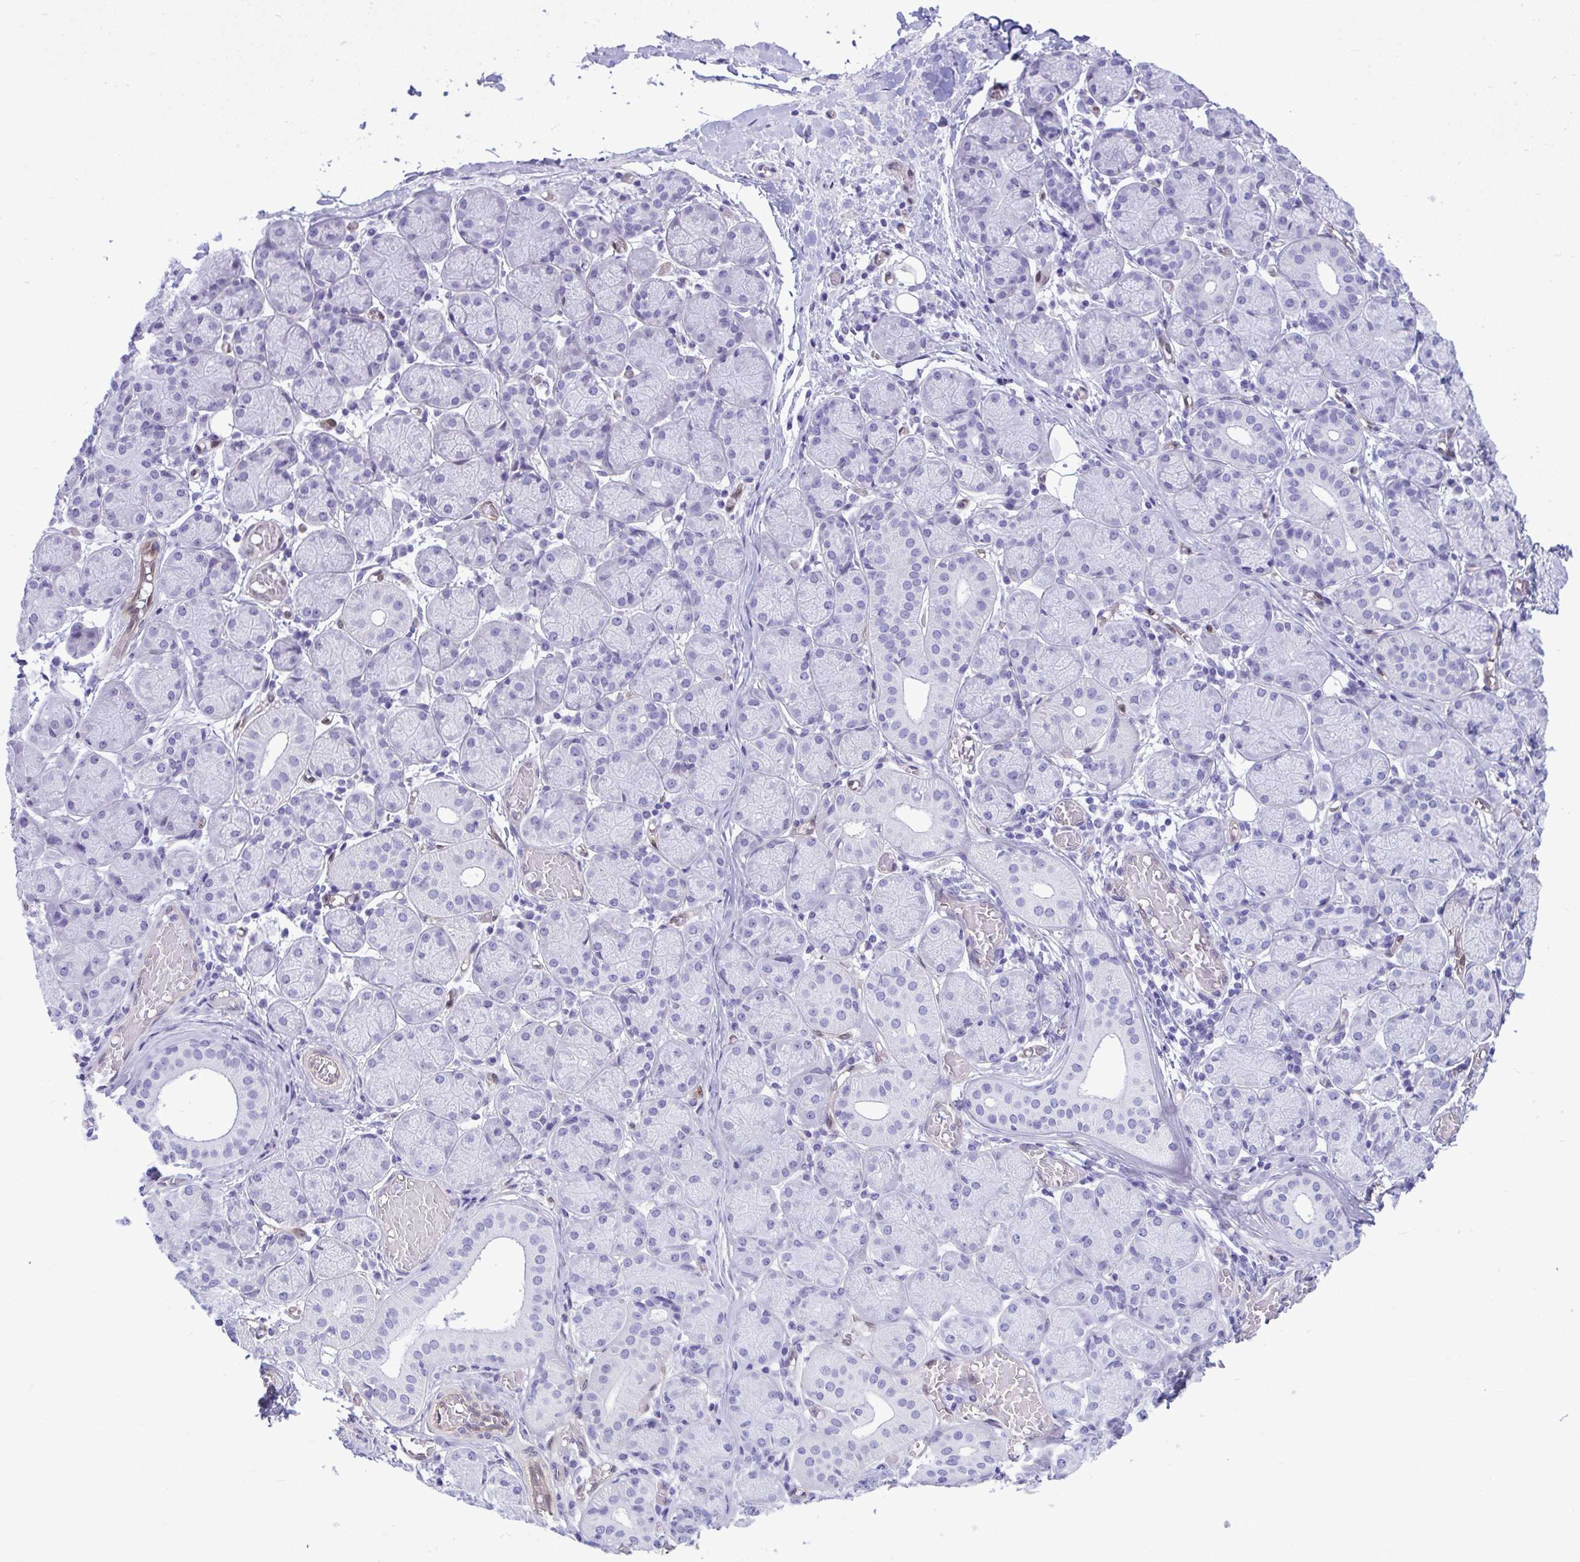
{"staining": {"intensity": "negative", "quantity": "none", "location": "none"}, "tissue": "salivary gland", "cell_type": "Glandular cells", "image_type": "normal", "snomed": [{"axis": "morphology", "description": "Normal tissue, NOS"}, {"axis": "topography", "description": "Salivary gland"}], "caption": "A micrograph of human salivary gland is negative for staining in glandular cells. (DAB (3,3'-diaminobenzidine) immunohistochemistry, high magnification).", "gene": "LIMS2", "patient": {"sex": "female", "age": 24}}